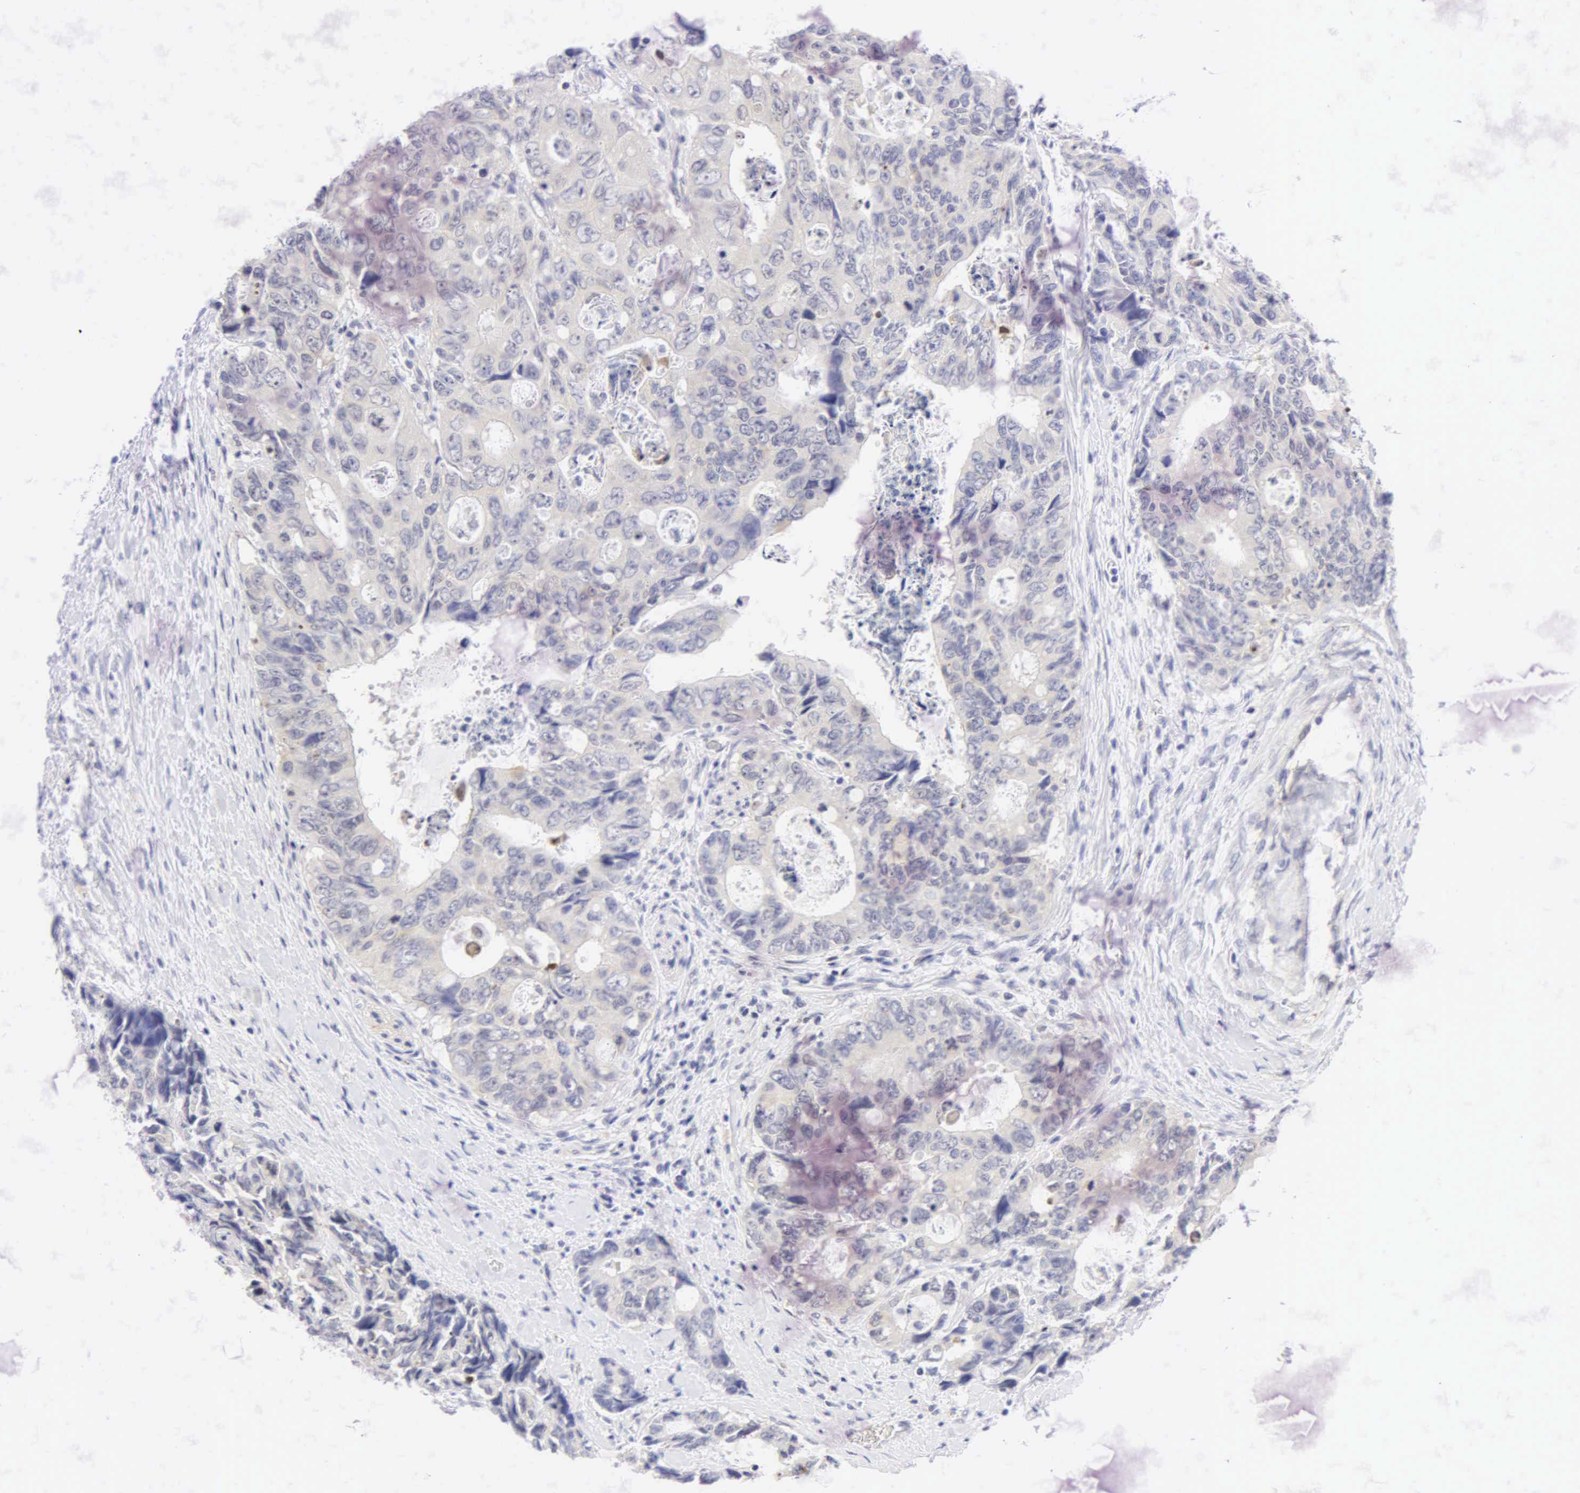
{"staining": {"intensity": "weak", "quantity": "25%-75%", "location": "cytoplasmic/membranous"}, "tissue": "colorectal cancer", "cell_type": "Tumor cells", "image_type": "cancer", "snomed": [{"axis": "morphology", "description": "Adenocarcinoma, NOS"}, {"axis": "topography", "description": "Rectum"}], "caption": "A low amount of weak cytoplasmic/membranous expression is identified in about 25%-75% of tumor cells in colorectal cancer (adenocarcinoma) tissue.", "gene": "PGR", "patient": {"sex": "female", "age": 67}}